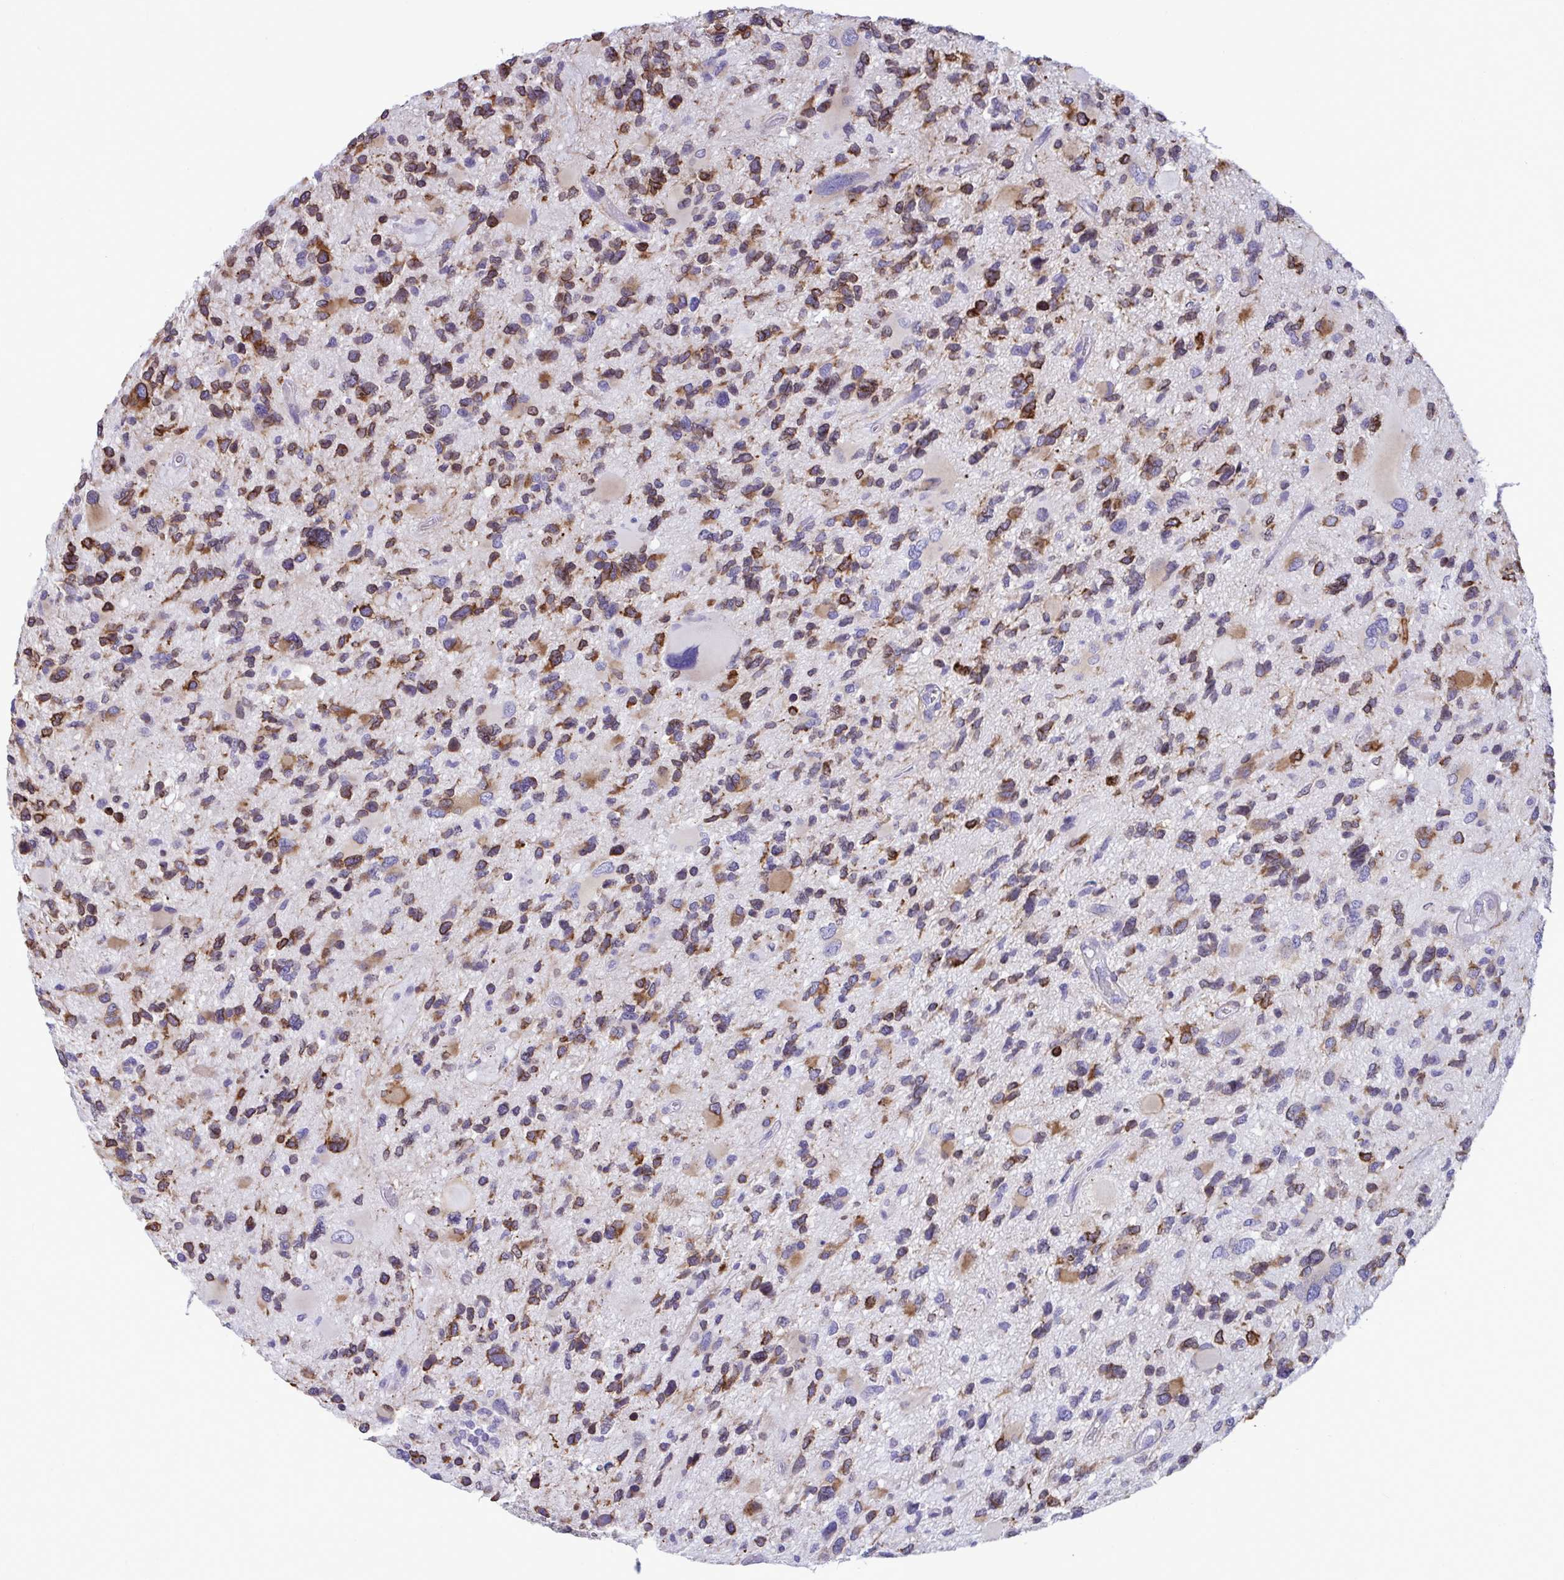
{"staining": {"intensity": "strong", "quantity": "25%-75%", "location": "cytoplasmic/membranous"}, "tissue": "glioma", "cell_type": "Tumor cells", "image_type": "cancer", "snomed": [{"axis": "morphology", "description": "Glioma, malignant, High grade"}, {"axis": "topography", "description": "Brain"}], "caption": "DAB (3,3'-diaminobenzidine) immunohistochemical staining of human glioma exhibits strong cytoplasmic/membranous protein expression in about 25%-75% of tumor cells.", "gene": "ASPH", "patient": {"sex": "female", "age": 11}}